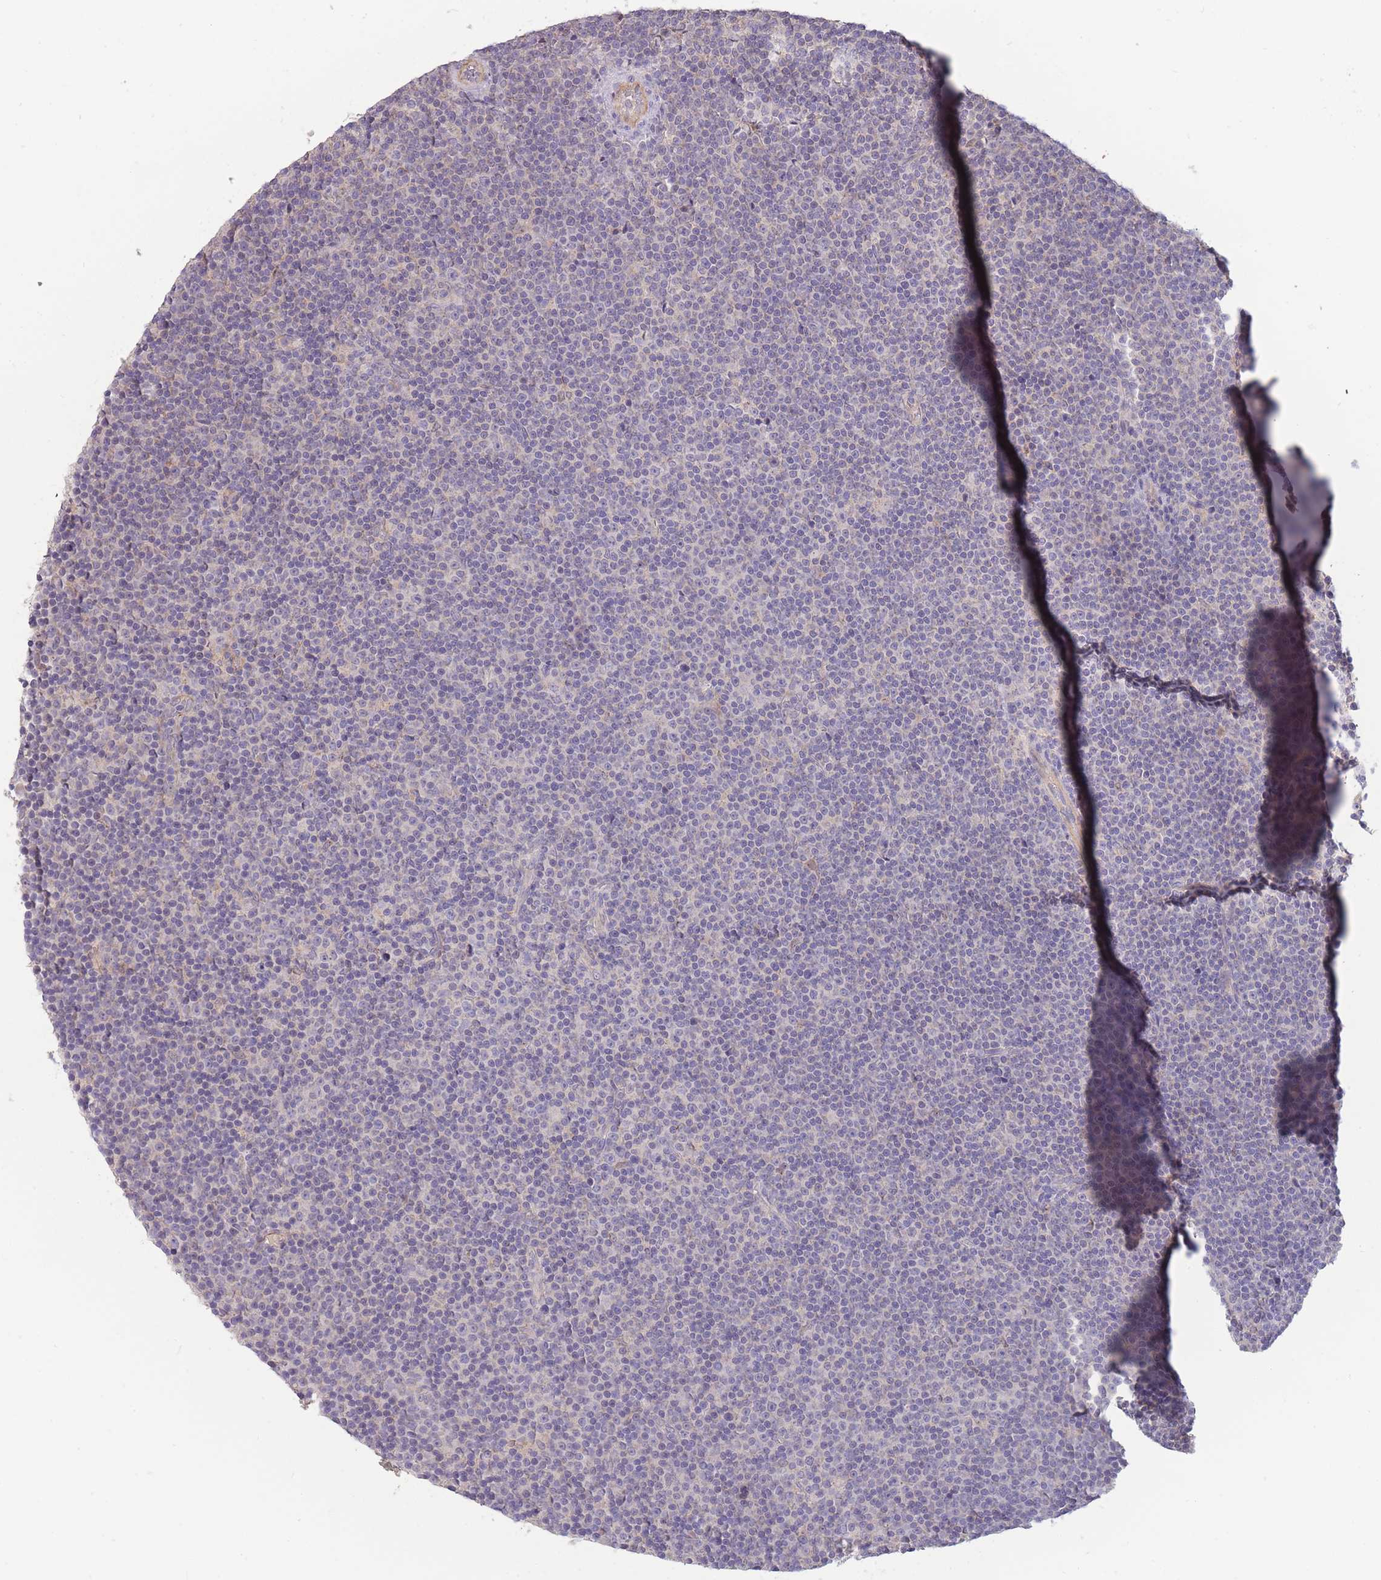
{"staining": {"intensity": "negative", "quantity": "none", "location": "none"}, "tissue": "lymphoma", "cell_type": "Tumor cells", "image_type": "cancer", "snomed": [{"axis": "morphology", "description": "Malignant lymphoma, non-Hodgkin's type, Low grade"}, {"axis": "topography", "description": "Lymph node"}], "caption": "The photomicrograph reveals no staining of tumor cells in low-grade malignant lymphoma, non-Hodgkin's type. (DAB (3,3'-diaminobenzidine) immunohistochemistry (IHC) visualized using brightfield microscopy, high magnification).", "gene": "NDUFAF5", "patient": {"sex": "female", "age": 67}}